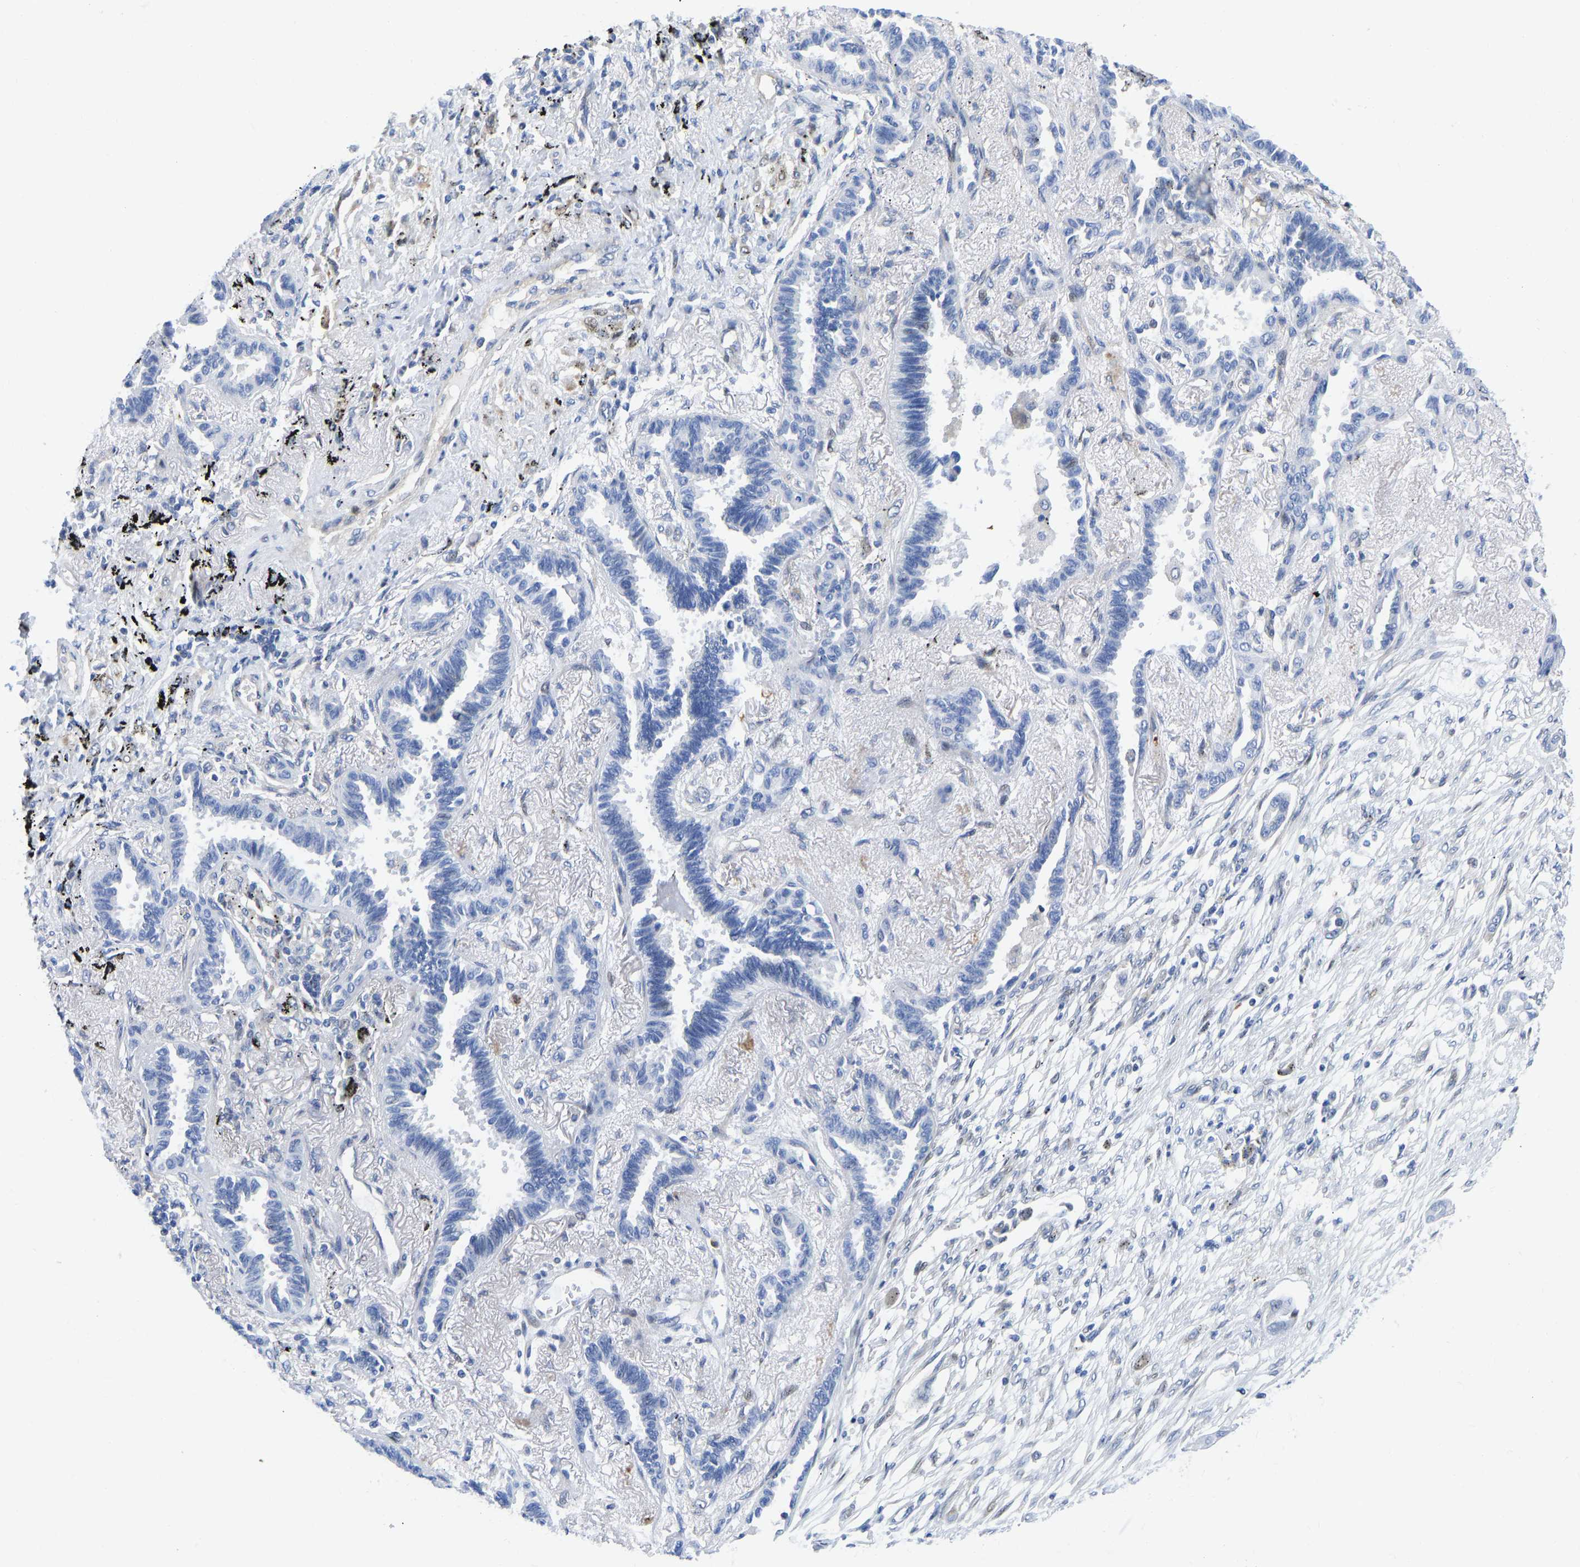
{"staining": {"intensity": "negative", "quantity": "none", "location": "none"}, "tissue": "lung cancer", "cell_type": "Tumor cells", "image_type": "cancer", "snomed": [{"axis": "morphology", "description": "Adenocarcinoma, NOS"}, {"axis": "topography", "description": "Lung"}], "caption": "High magnification brightfield microscopy of adenocarcinoma (lung) stained with DAB (brown) and counterstained with hematoxylin (blue): tumor cells show no significant positivity. (Brightfield microscopy of DAB (3,3'-diaminobenzidine) IHC at high magnification).", "gene": "HDAC5", "patient": {"sex": "male", "age": 59}}